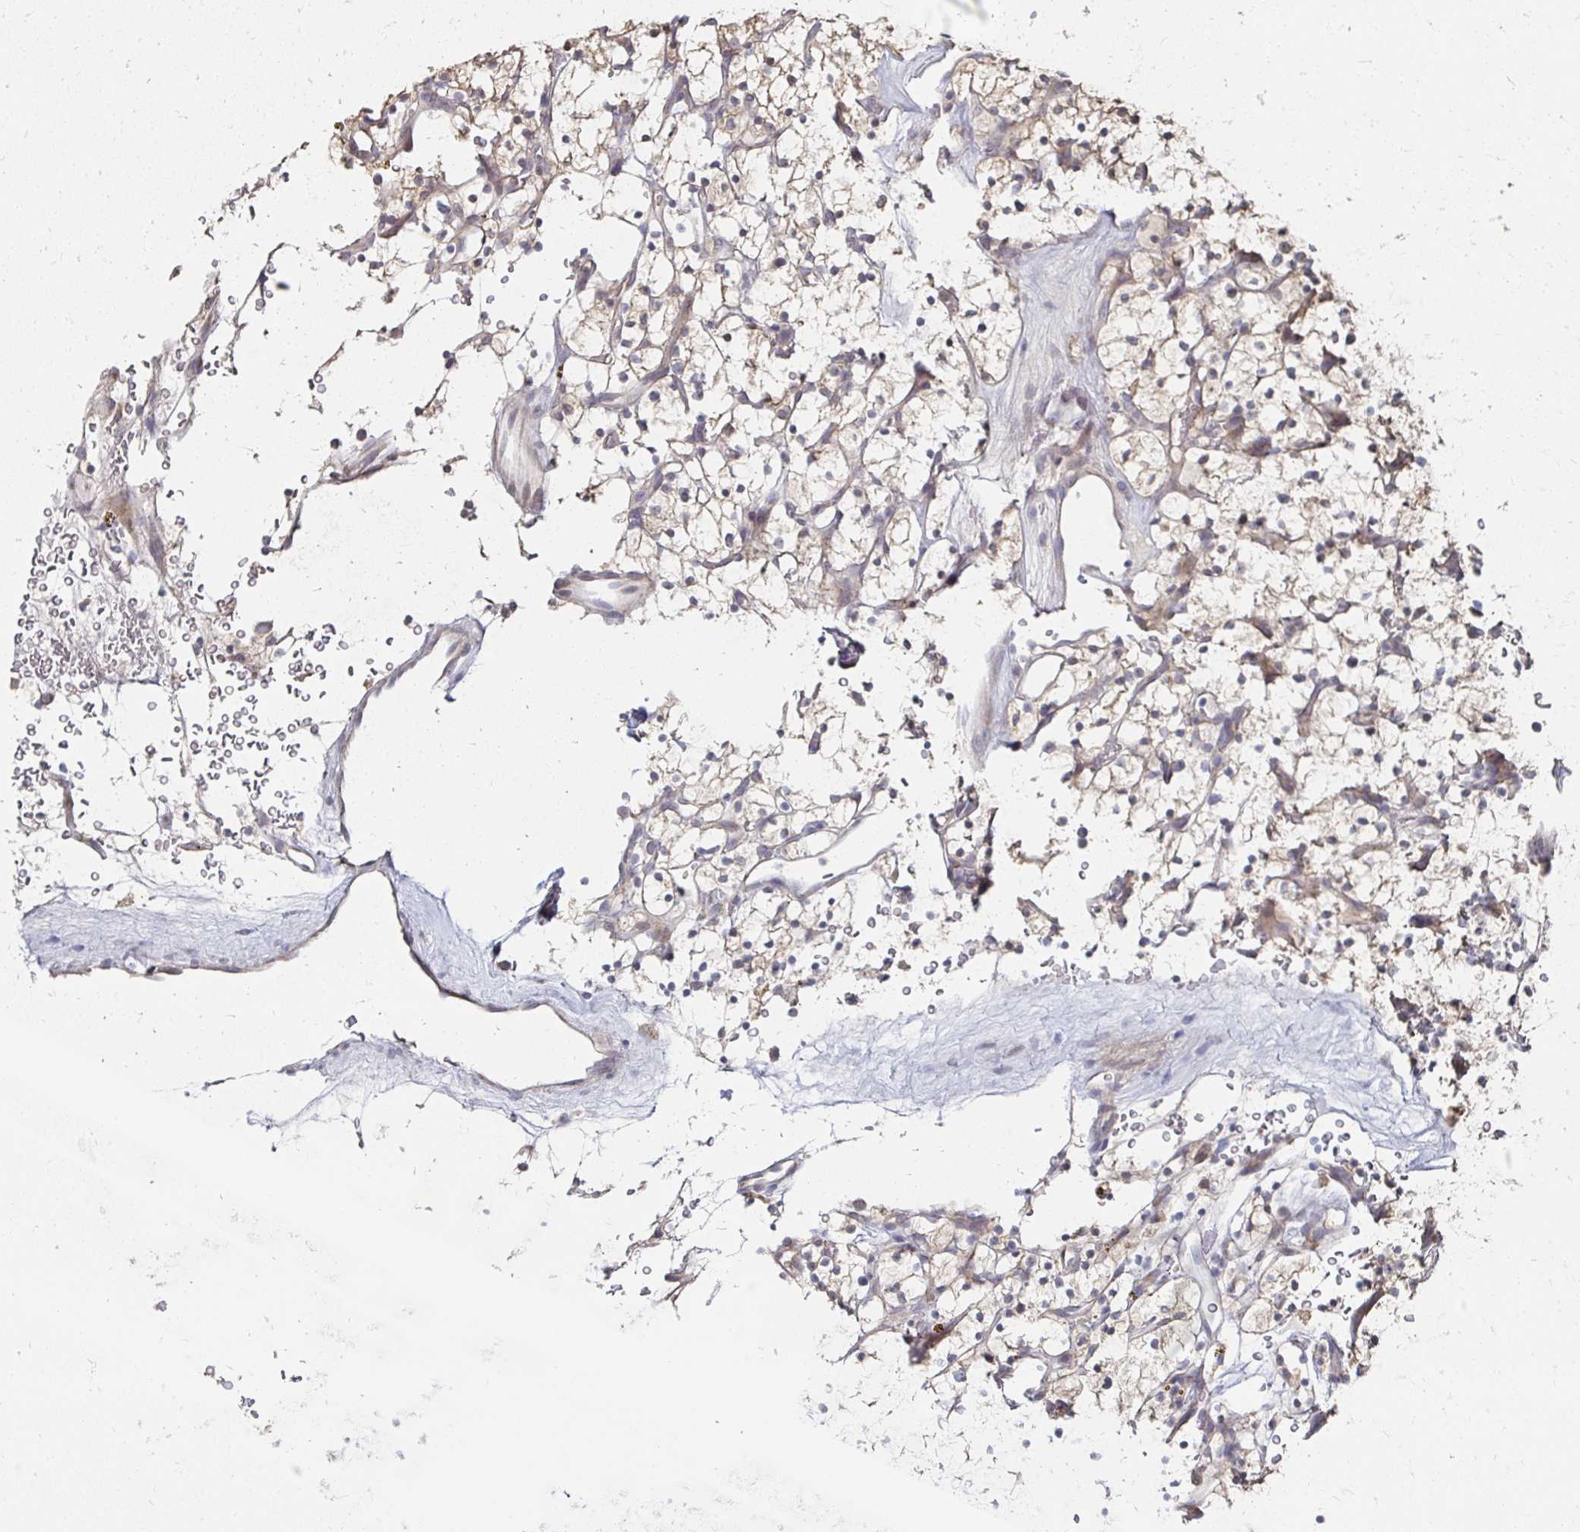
{"staining": {"intensity": "weak", "quantity": "<25%", "location": "cytoplasmic/membranous"}, "tissue": "renal cancer", "cell_type": "Tumor cells", "image_type": "cancer", "snomed": [{"axis": "morphology", "description": "Adenocarcinoma, NOS"}, {"axis": "topography", "description": "Kidney"}], "caption": "Tumor cells are negative for protein expression in human renal cancer (adenocarcinoma).", "gene": "ZNF727", "patient": {"sex": "female", "age": 64}}